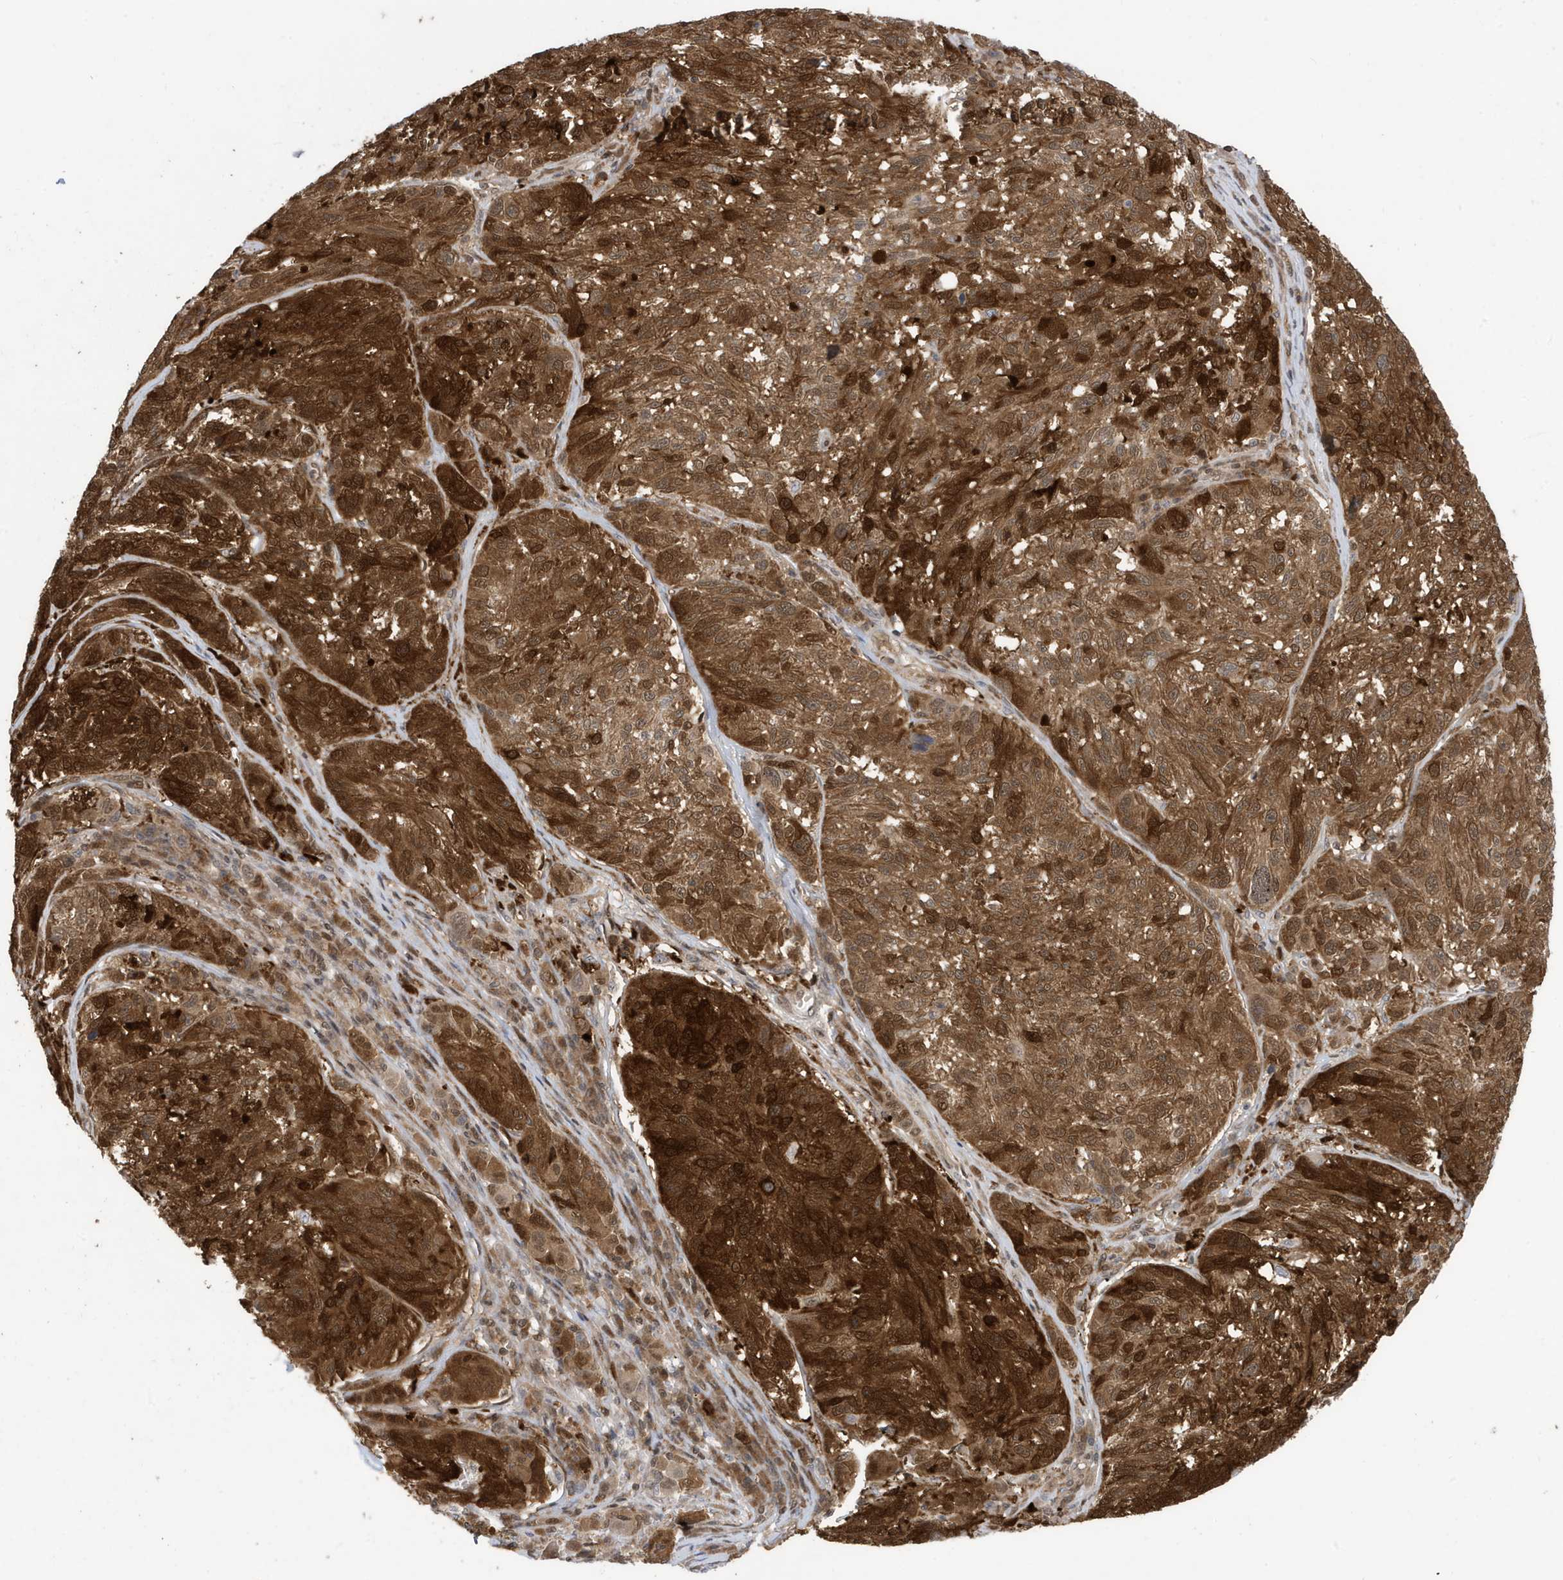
{"staining": {"intensity": "strong", "quantity": ">75%", "location": "cytoplasmic/membranous"}, "tissue": "melanoma", "cell_type": "Tumor cells", "image_type": "cancer", "snomed": [{"axis": "morphology", "description": "Malignant melanoma, NOS"}, {"axis": "topography", "description": "Skin"}], "caption": "DAB immunohistochemical staining of human melanoma exhibits strong cytoplasmic/membranous protein expression in approximately >75% of tumor cells.", "gene": "UBQLN1", "patient": {"sex": "male", "age": 53}}